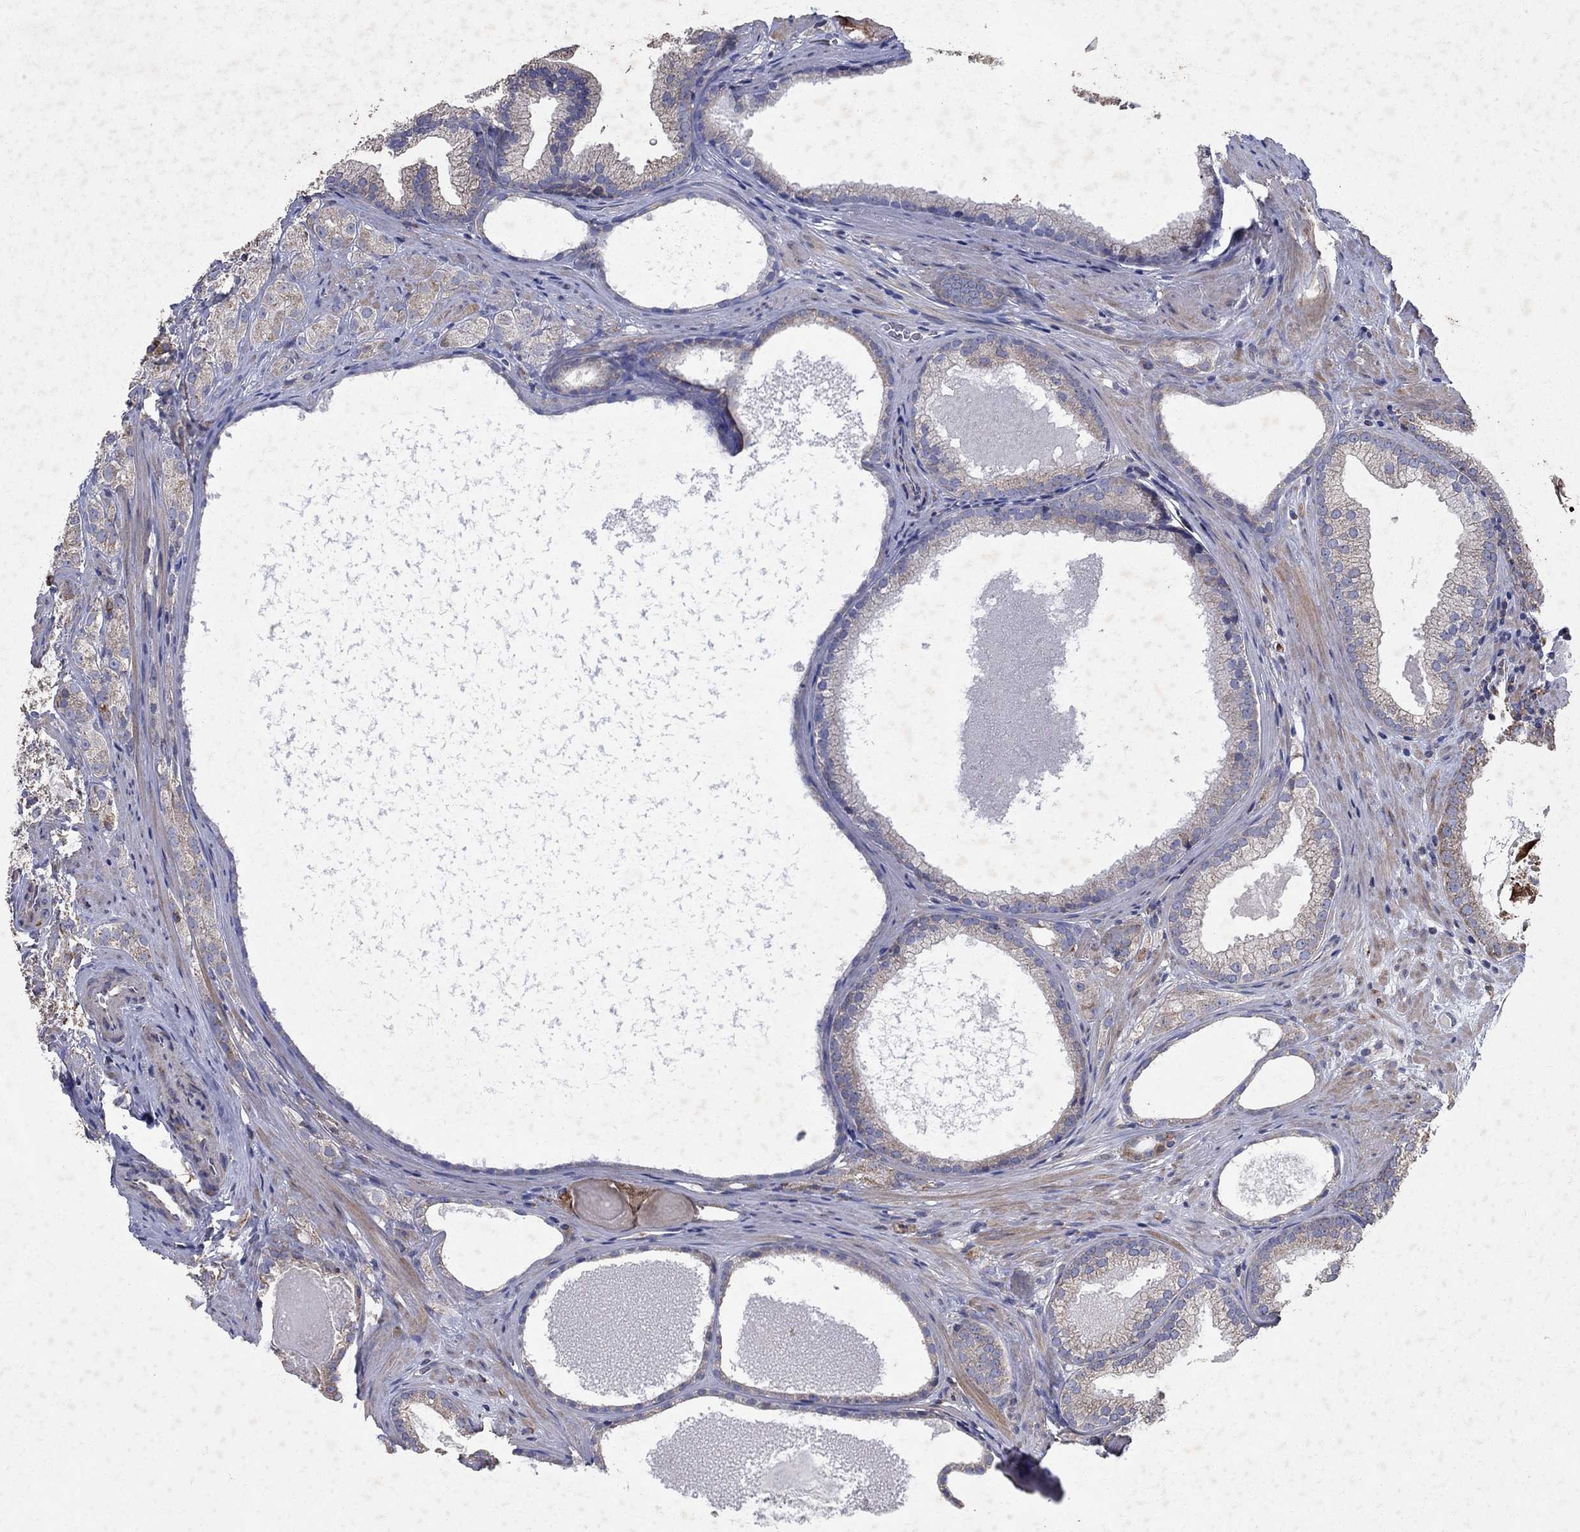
{"staining": {"intensity": "moderate", "quantity": "25%-75%", "location": "cytoplasmic/membranous"}, "tissue": "prostate cancer", "cell_type": "Tumor cells", "image_type": "cancer", "snomed": [{"axis": "morphology", "description": "Adenocarcinoma, High grade"}, {"axis": "topography", "description": "Prostate and seminal vesicle, NOS"}], "caption": "The micrograph demonstrates a brown stain indicating the presence of a protein in the cytoplasmic/membranous of tumor cells in high-grade adenocarcinoma (prostate). (Stains: DAB (3,3'-diaminobenzidine) in brown, nuclei in blue, Microscopy: brightfield microscopy at high magnification).", "gene": "NCEH1", "patient": {"sex": "male", "age": 62}}